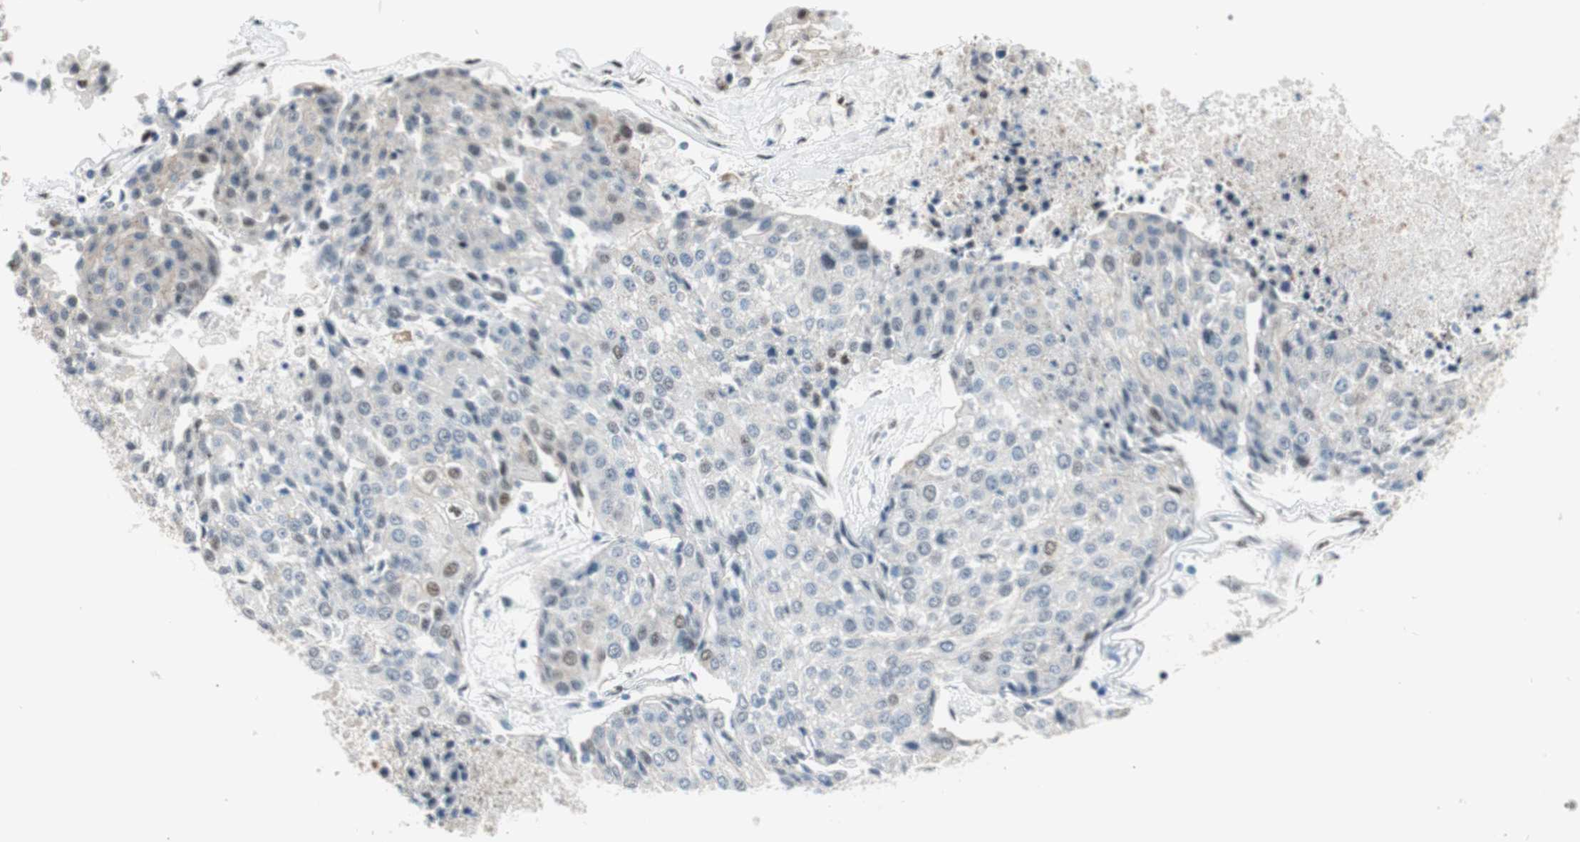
{"staining": {"intensity": "negative", "quantity": "none", "location": "none"}, "tissue": "urothelial cancer", "cell_type": "Tumor cells", "image_type": "cancer", "snomed": [{"axis": "morphology", "description": "Urothelial carcinoma, High grade"}, {"axis": "topography", "description": "Urinary bladder"}], "caption": "Photomicrograph shows no significant protein positivity in tumor cells of urothelial cancer.", "gene": "PML", "patient": {"sex": "female", "age": 85}}